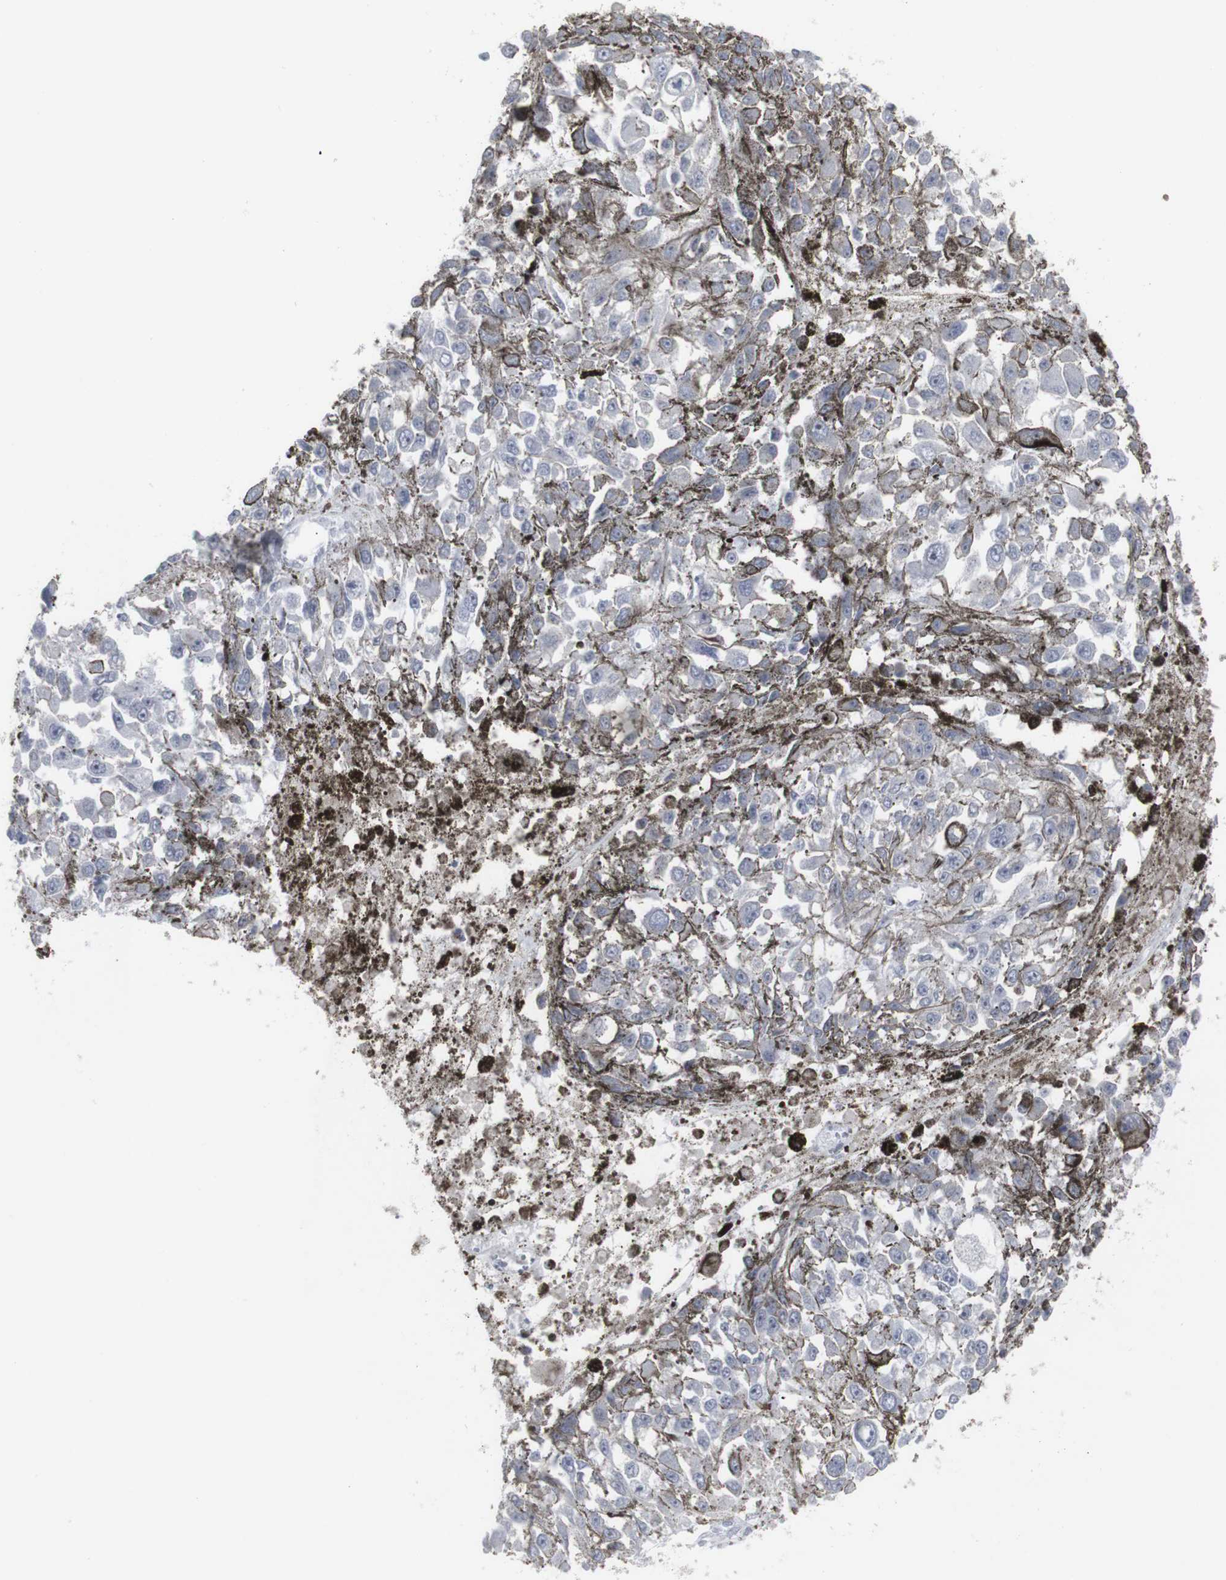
{"staining": {"intensity": "negative", "quantity": "none", "location": "none"}, "tissue": "melanoma", "cell_type": "Tumor cells", "image_type": "cancer", "snomed": [{"axis": "morphology", "description": "Malignant melanoma, Metastatic site"}, {"axis": "topography", "description": "Lymph node"}], "caption": "Immunohistochemistry (IHC) of melanoma demonstrates no staining in tumor cells.", "gene": "APOBEC2", "patient": {"sex": "male", "age": 59}}